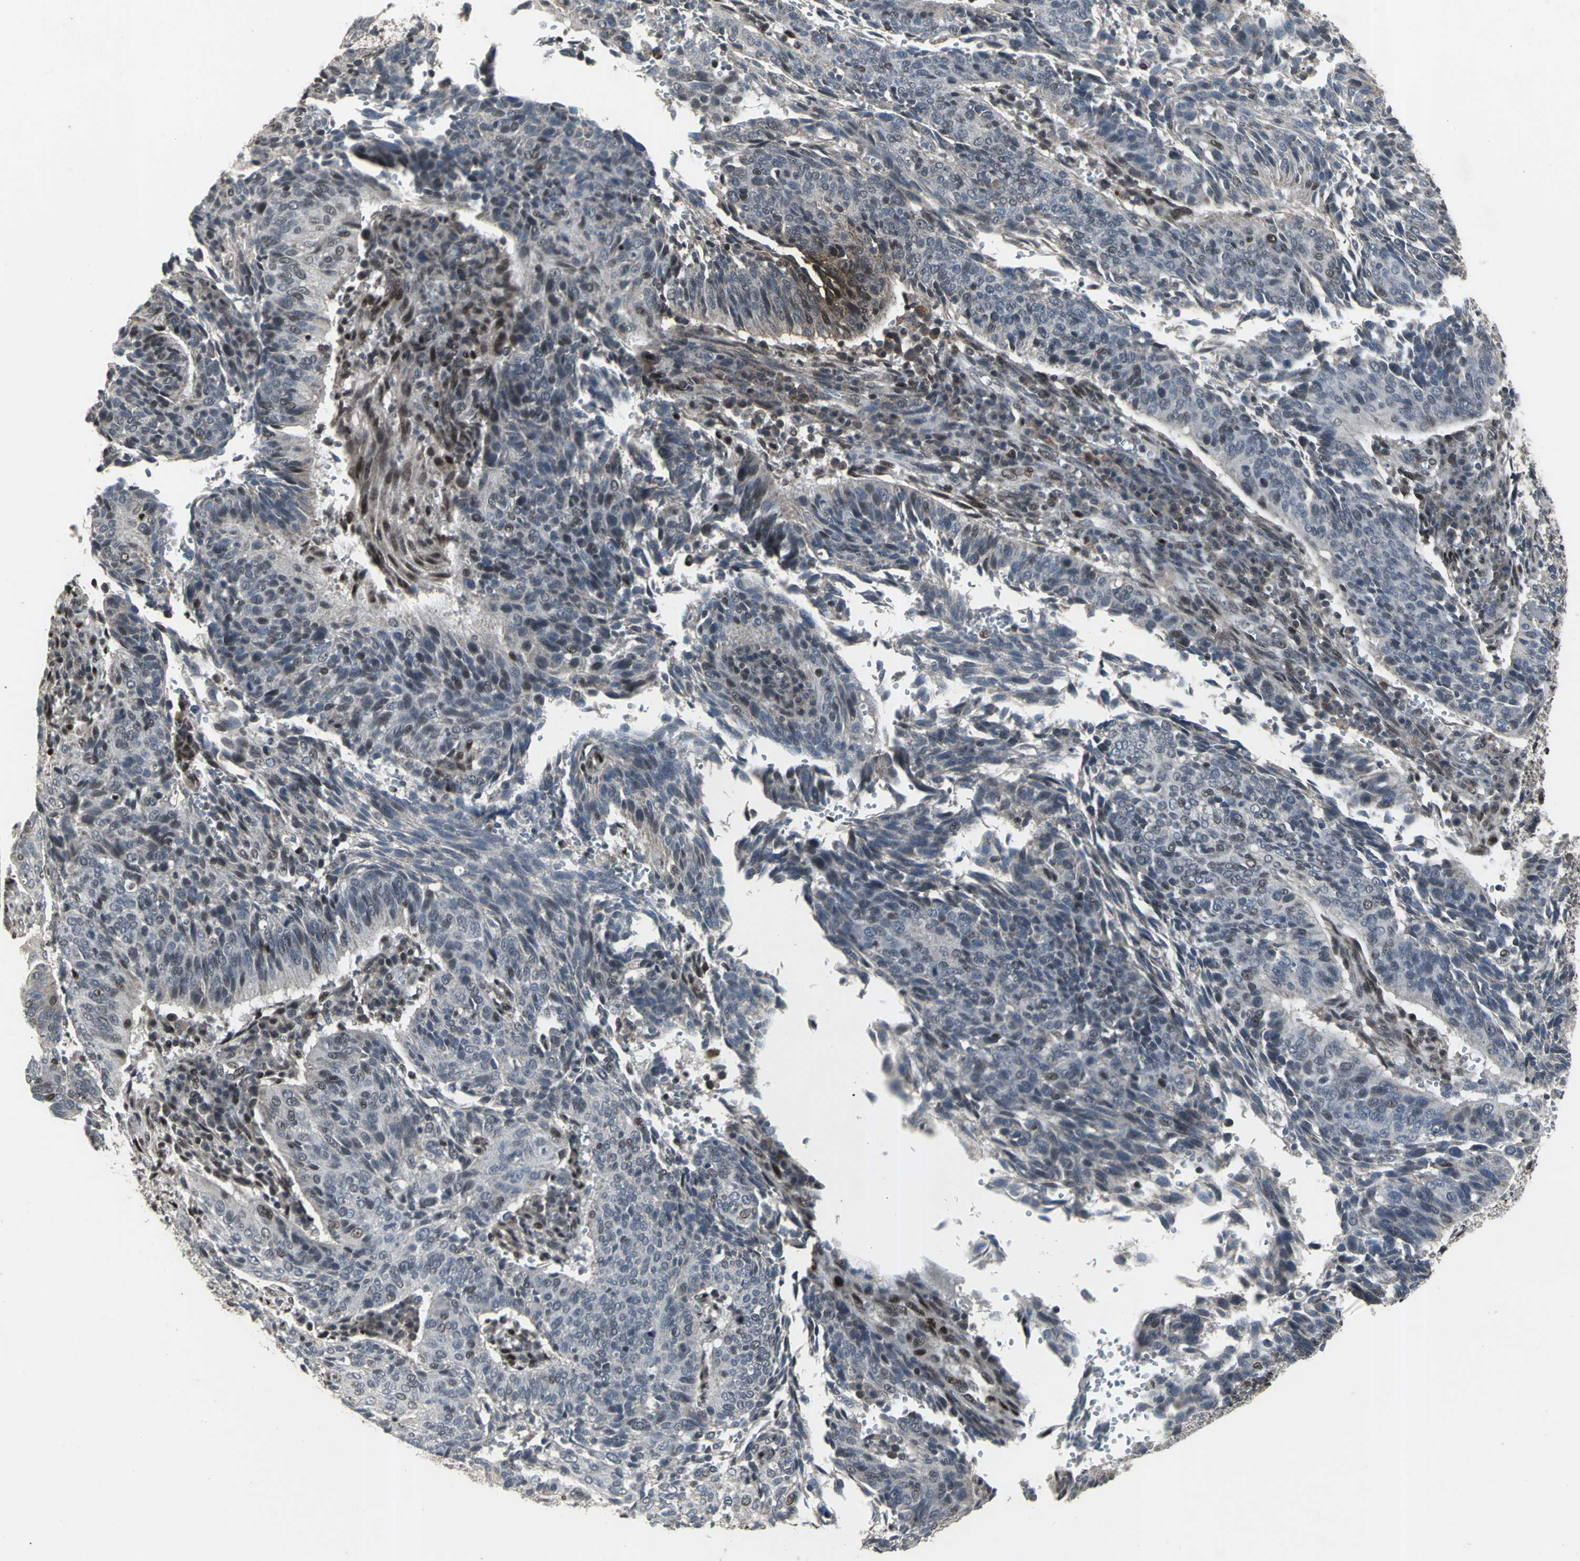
{"staining": {"intensity": "moderate", "quantity": "25%-75%", "location": "nuclear"}, "tissue": "cervical cancer", "cell_type": "Tumor cells", "image_type": "cancer", "snomed": [{"axis": "morphology", "description": "Squamous cell carcinoma, NOS"}, {"axis": "topography", "description": "Cervix"}], "caption": "Immunohistochemical staining of human cervical squamous cell carcinoma displays medium levels of moderate nuclear protein positivity in approximately 25%-75% of tumor cells. (IHC, brightfield microscopy, high magnification).", "gene": "SRF", "patient": {"sex": "female", "age": 39}}